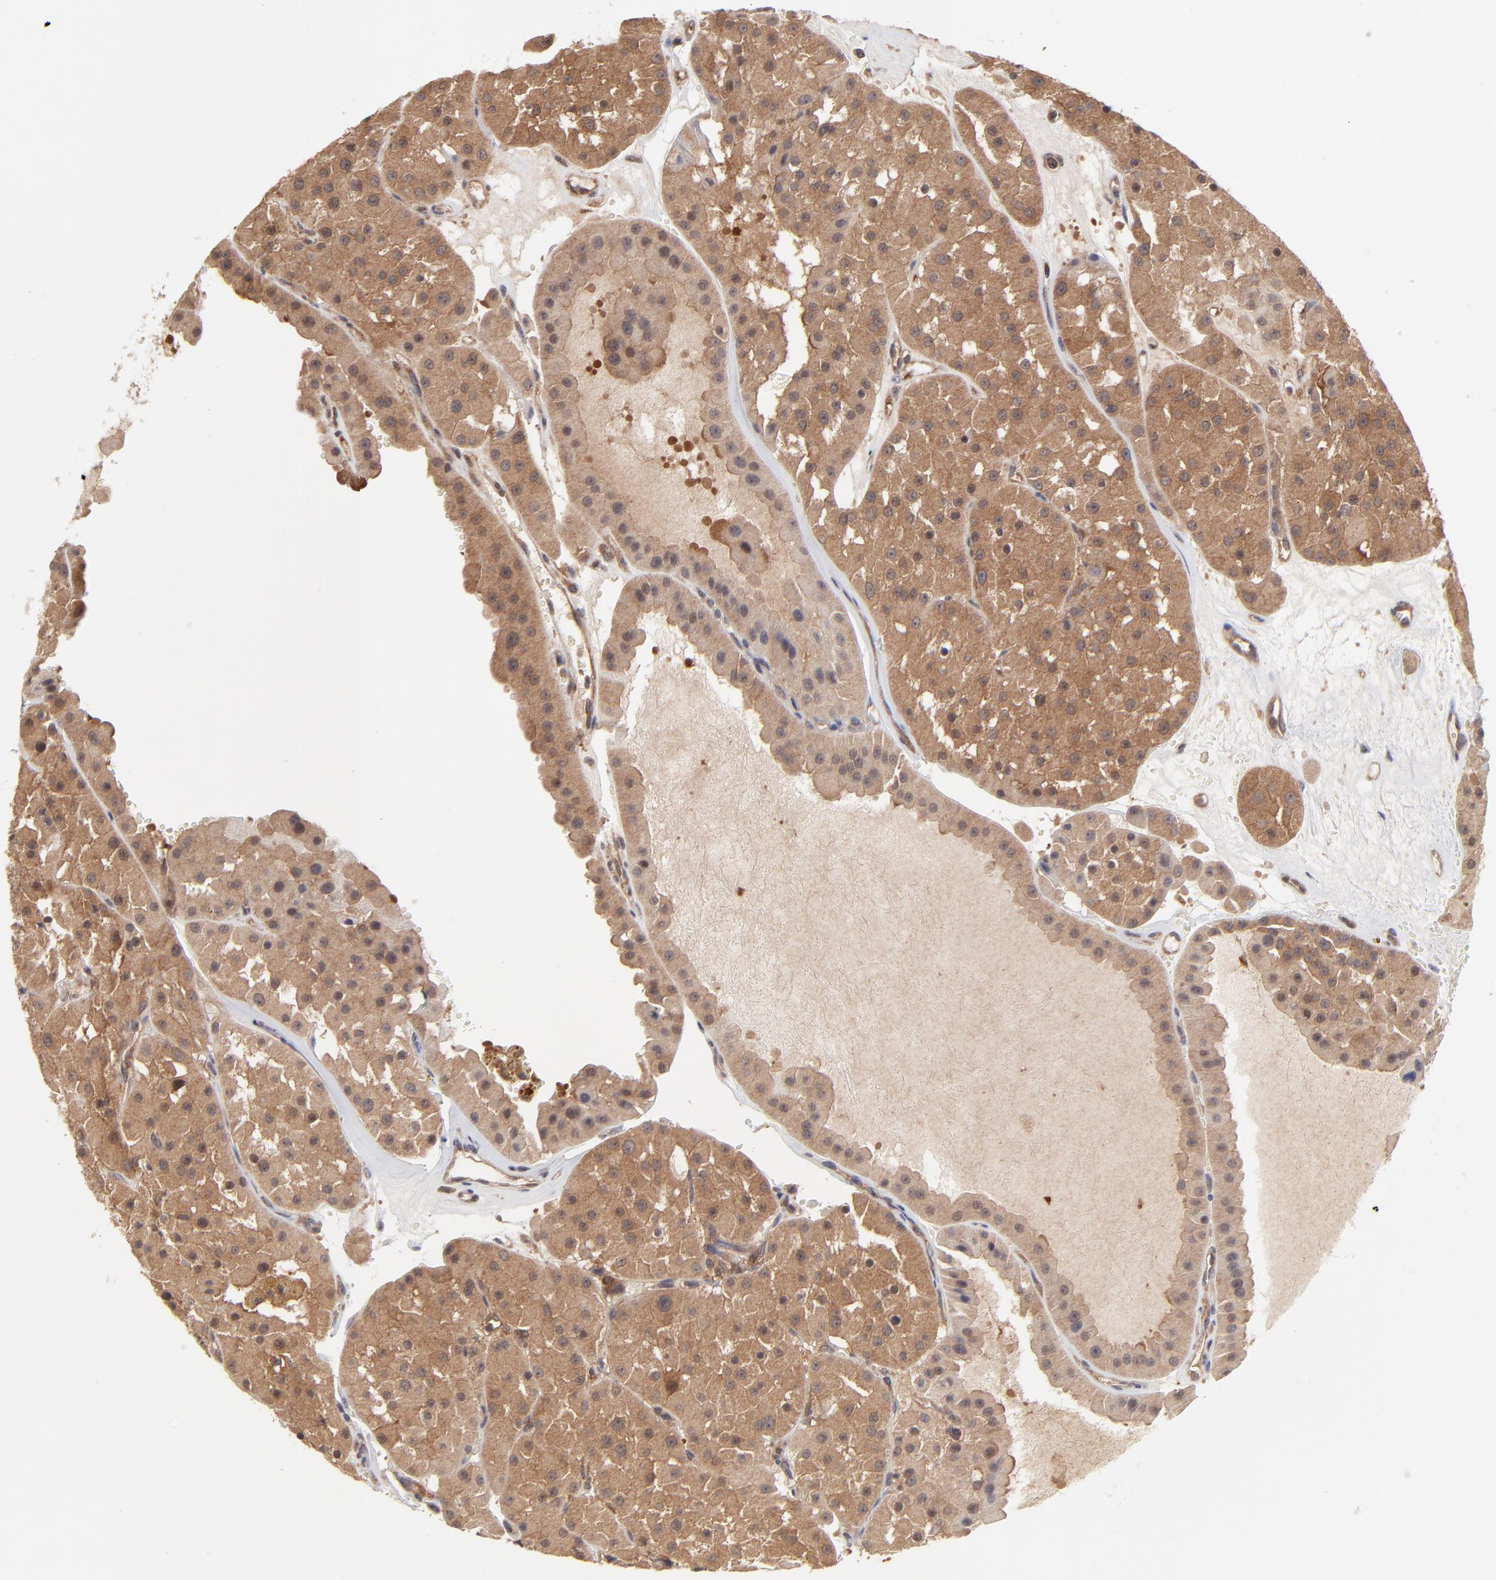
{"staining": {"intensity": "moderate", "quantity": ">75%", "location": "cytoplasmic/membranous"}, "tissue": "renal cancer", "cell_type": "Tumor cells", "image_type": "cancer", "snomed": [{"axis": "morphology", "description": "Adenocarcinoma, uncertain malignant potential"}, {"axis": "topography", "description": "Kidney"}], "caption": "Tumor cells reveal medium levels of moderate cytoplasmic/membranous expression in approximately >75% of cells in renal cancer (adenocarcinoma,  uncertain malignant potential).", "gene": "GART", "patient": {"sex": "male", "age": 63}}